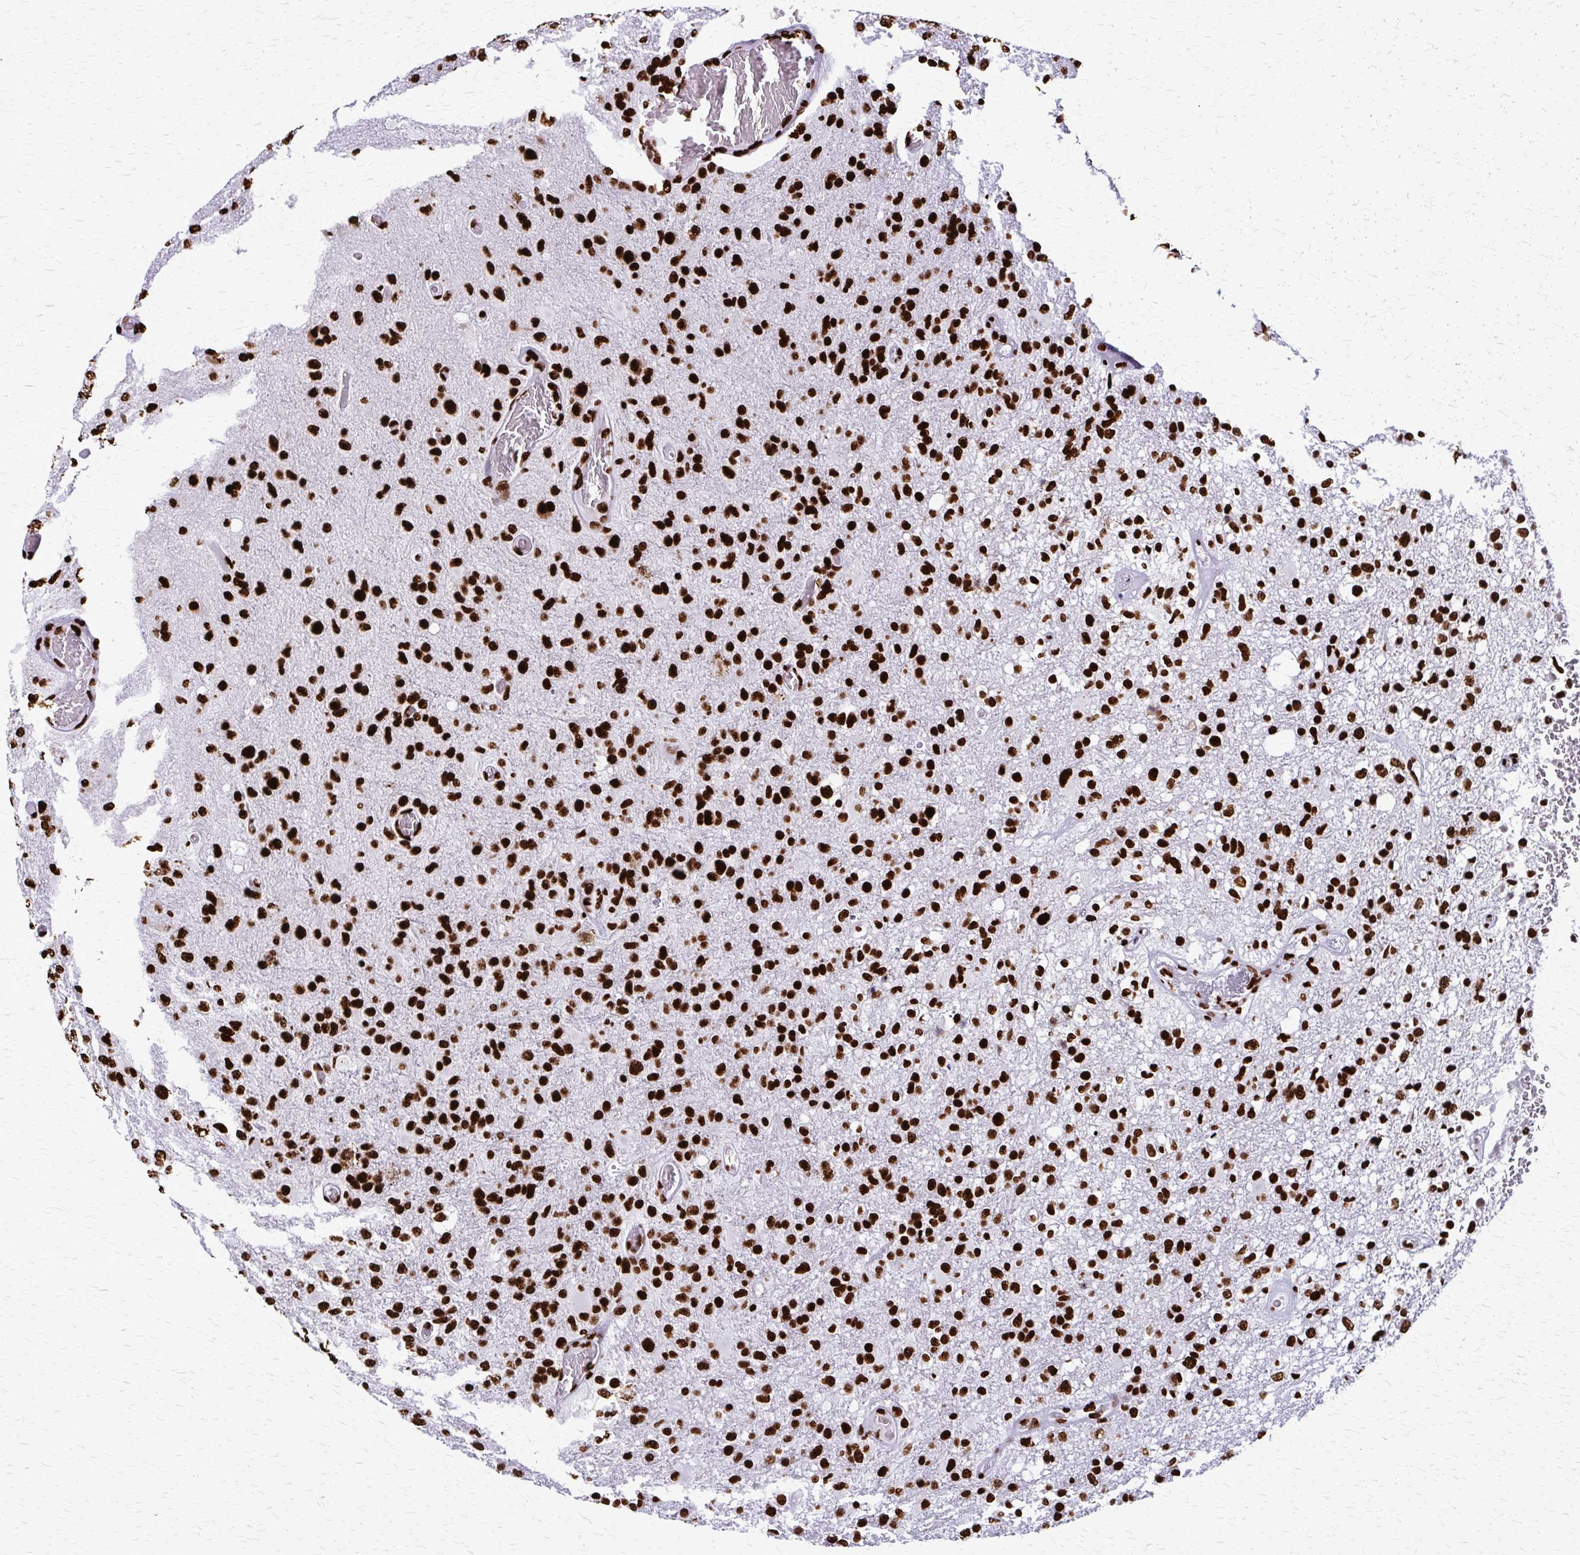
{"staining": {"intensity": "strong", "quantity": ">75%", "location": "nuclear"}, "tissue": "glioma", "cell_type": "Tumor cells", "image_type": "cancer", "snomed": [{"axis": "morphology", "description": "Glioma, malignant, High grade"}, {"axis": "topography", "description": "Brain"}], "caption": "Brown immunohistochemical staining in glioma demonstrates strong nuclear staining in about >75% of tumor cells. The staining was performed using DAB (3,3'-diaminobenzidine), with brown indicating positive protein expression. Nuclei are stained blue with hematoxylin.", "gene": "SFPQ", "patient": {"sex": "female", "age": 74}}